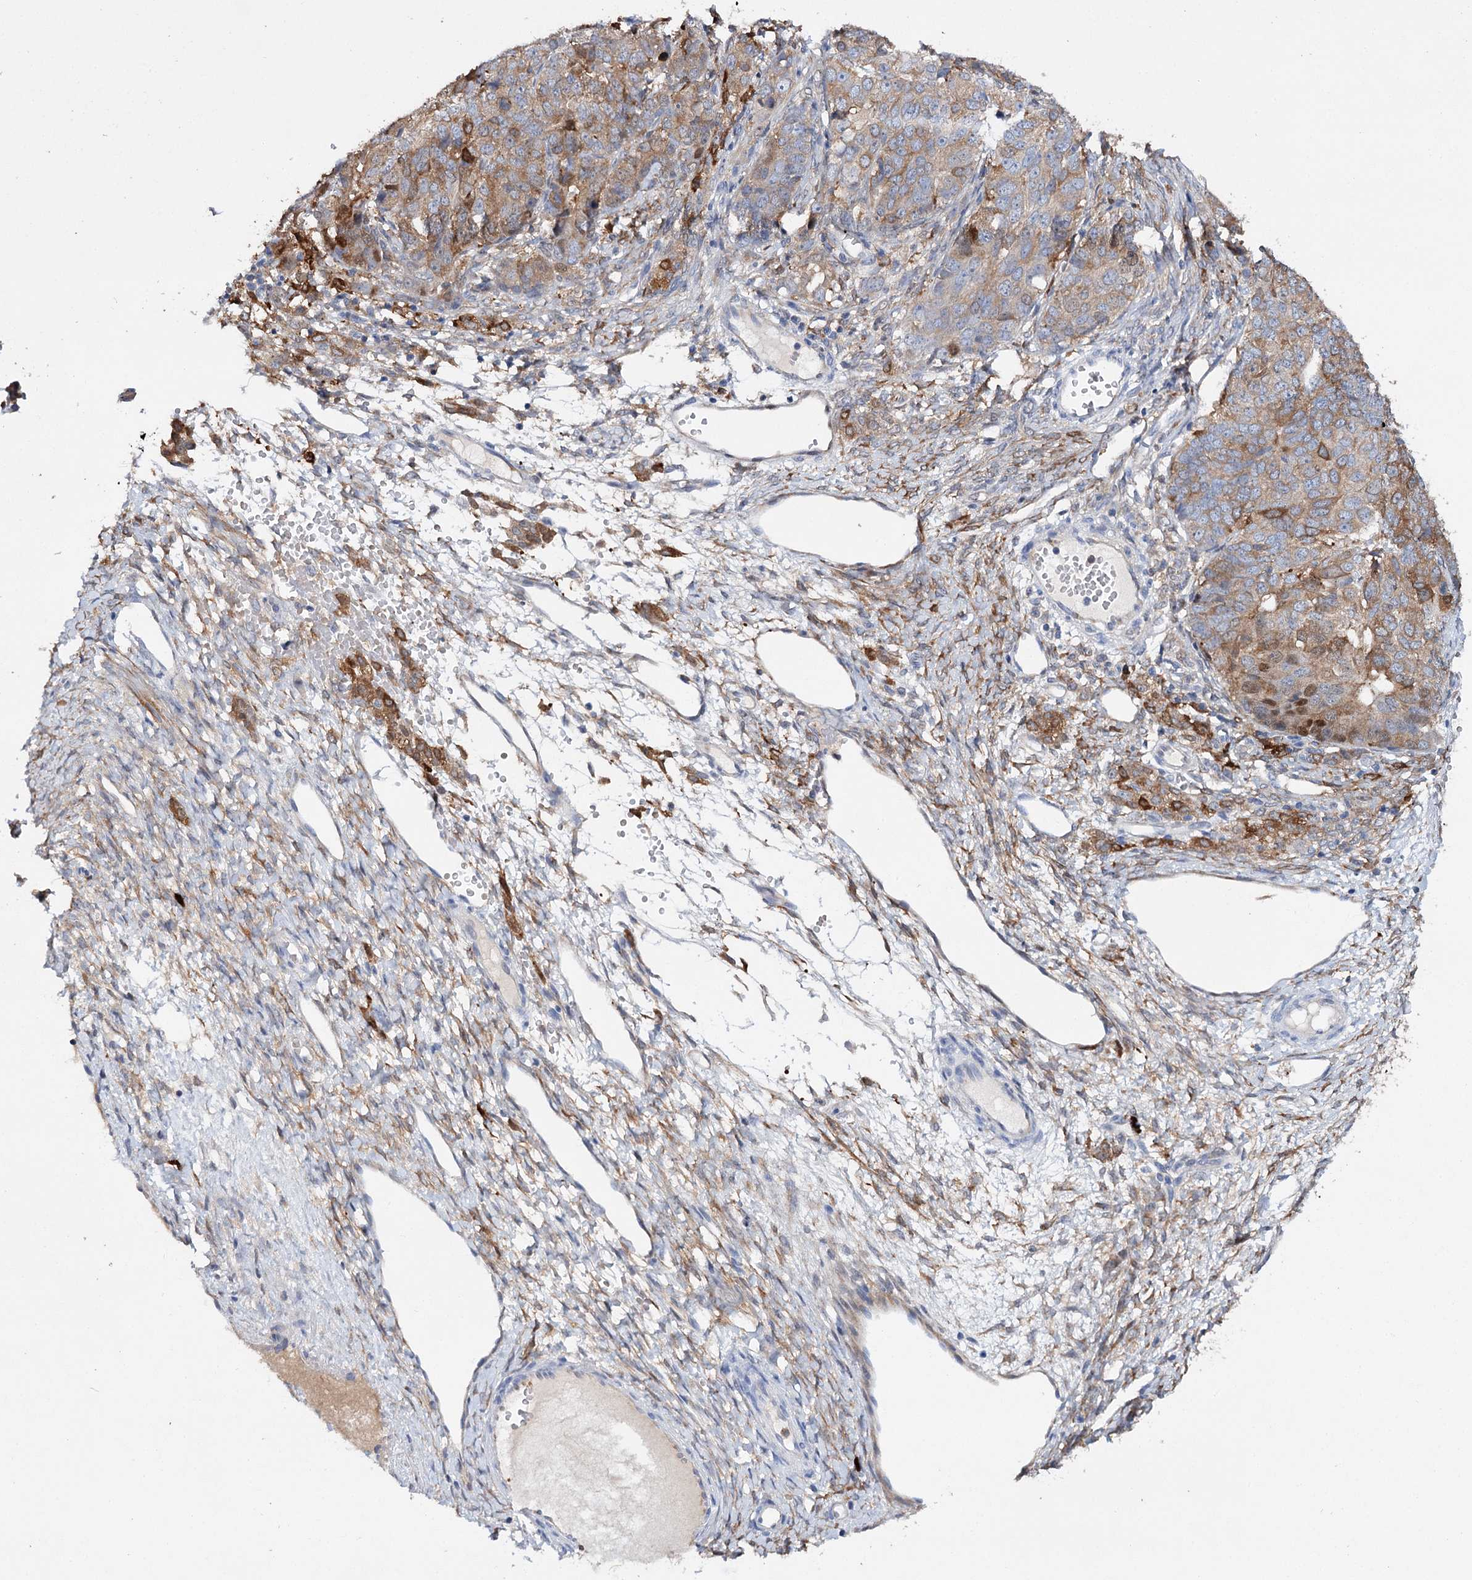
{"staining": {"intensity": "moderate", "quantity": ">75%", "location": "cytoplasmic/membranous"}, "tissue": "ovarian cancer", "cell_type": "Tumor cells", "image_type": "cancer", "snomed": [{"axis": "morphology", "description": "Carcinoma, endometroid"}, {"axis": "topography", "description": "Ovary"}], "caption": "IHC of ovarian cancer reveals medium levels of moderate cytoplasmic/membranous positivity in about >75% of tumor cells.", "gene": "CFAP46", "patient": {"sex": "female", "age": 51}}